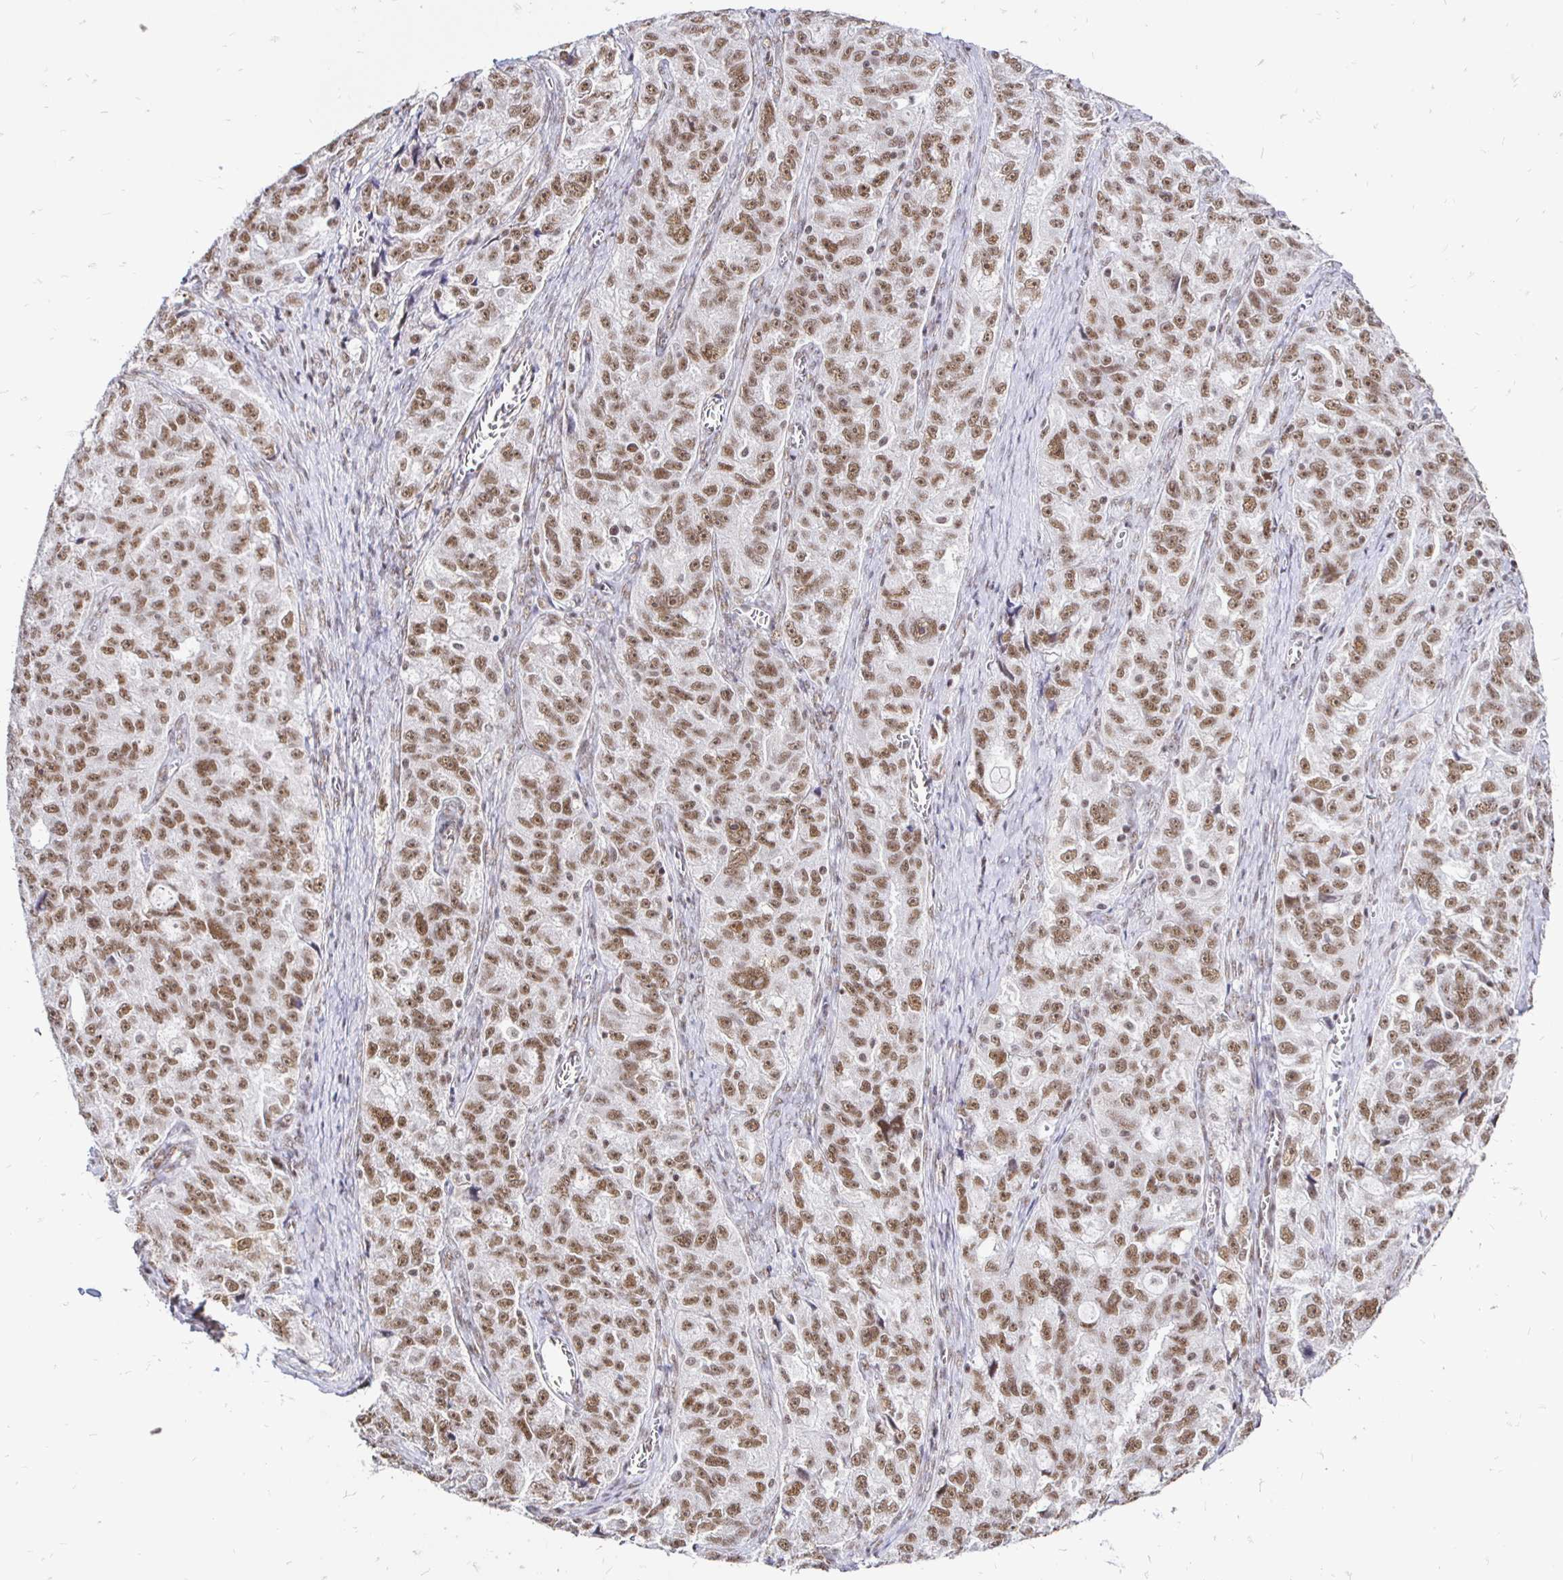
{"staining": {"intensity": "moderate", "quantity": ">75%", "location": "nuclear"}, "tissue": "ovarian cancer", "cell_type": "Tumor cells", "image_type": "cancer", "snomed": [{"axis": "morphology", "description": "Cystadenocarcinoma, serous, NOS"}, {"axis": "topography", "description": "Ovary"}], "caption": "DAB immunohistochemical staining of ovarian cancer (serous cystadenocarcinoma) displays moderate nuclear protein positivity in approximately >75% of tumor cells.", "gene": "SIN3A", "patient": {"sex": "female", "age": 51}}